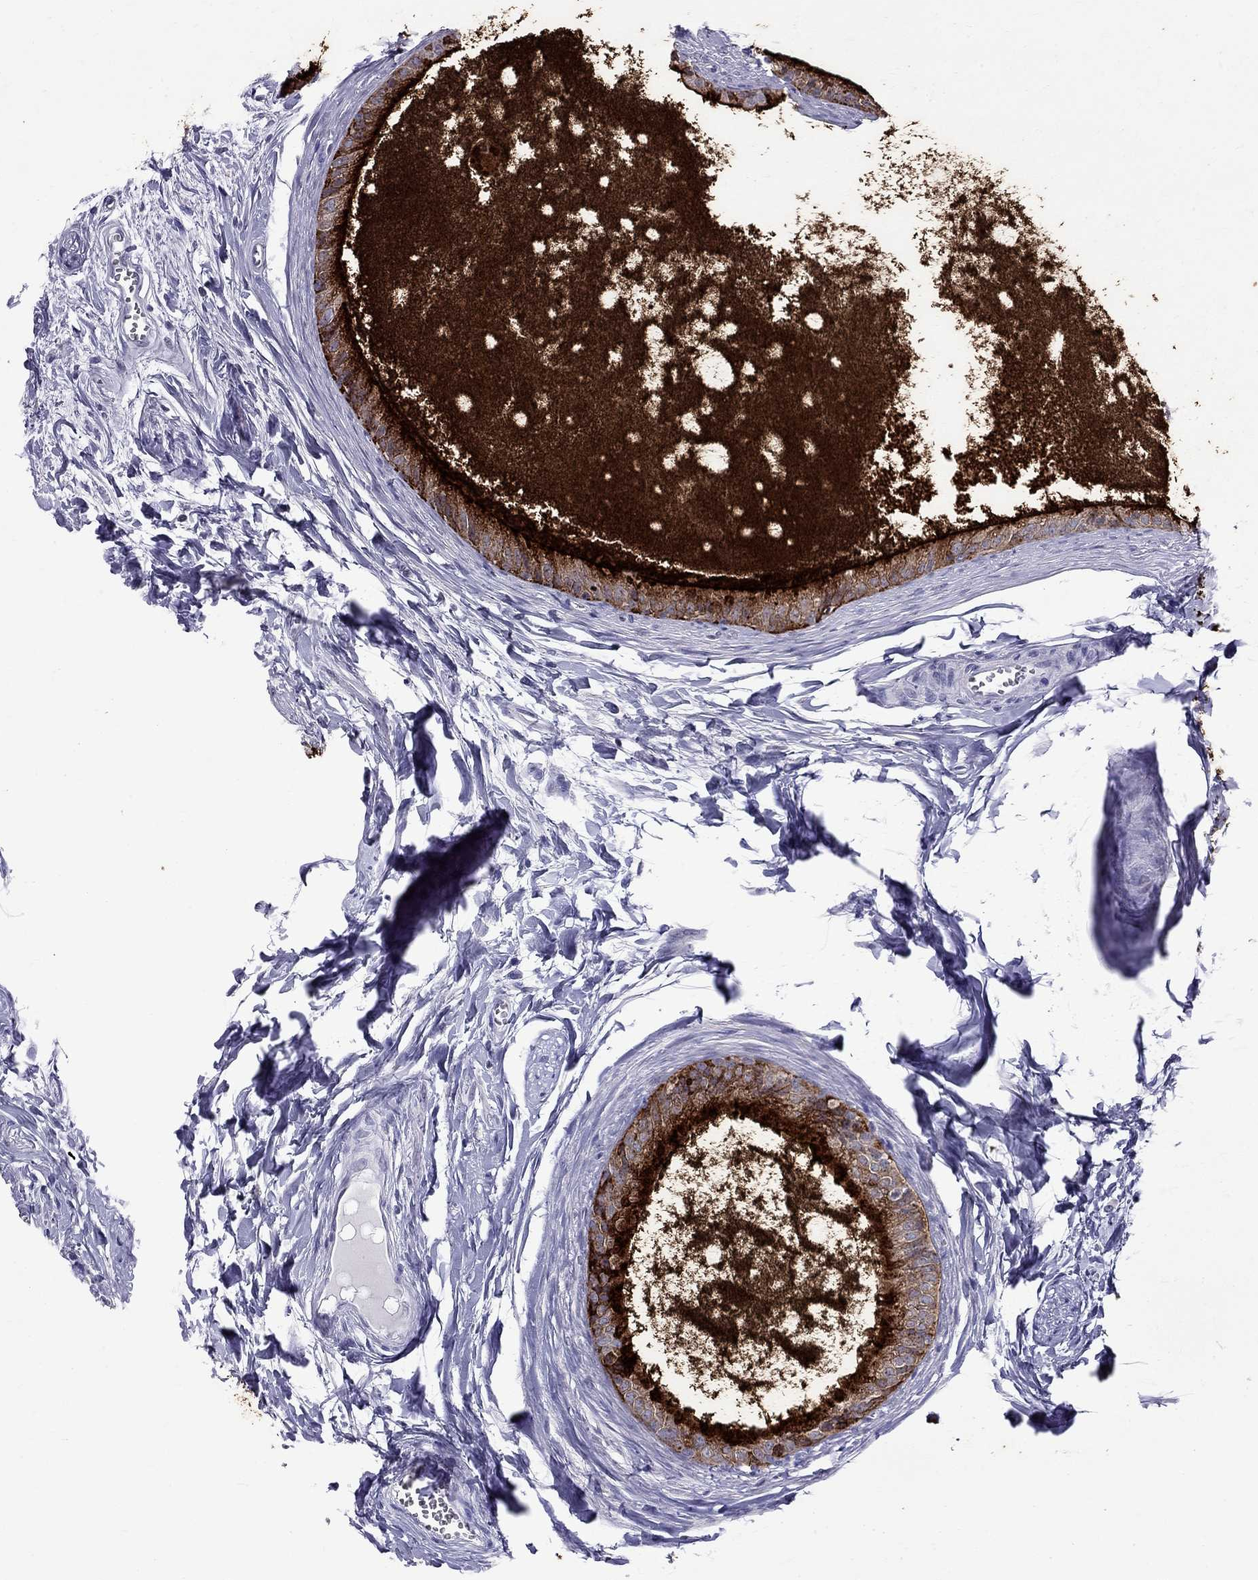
{"staining": {"intensity": "strong", "quantity": ">75%", "location": "cytoplasmic/membranous"}, "tissue": "epididymis", "cell_type": "Glandular cells", "image_type": "normal", "snomed": [{"axis": "morphology", "description": "Normal tissue, NOS"}, {"axis": "topography", "description": "Epididymis"}], "caption": "Protein staining reveals strong cytoplasmic/membranous expression in about >75% of glandular cells in unremarkable epididymis. The protein of interest is shown in brown color, while the nuclei are stained blue.", "gene": "MUC15", "patient": {"sex": "male", "age": 51}}